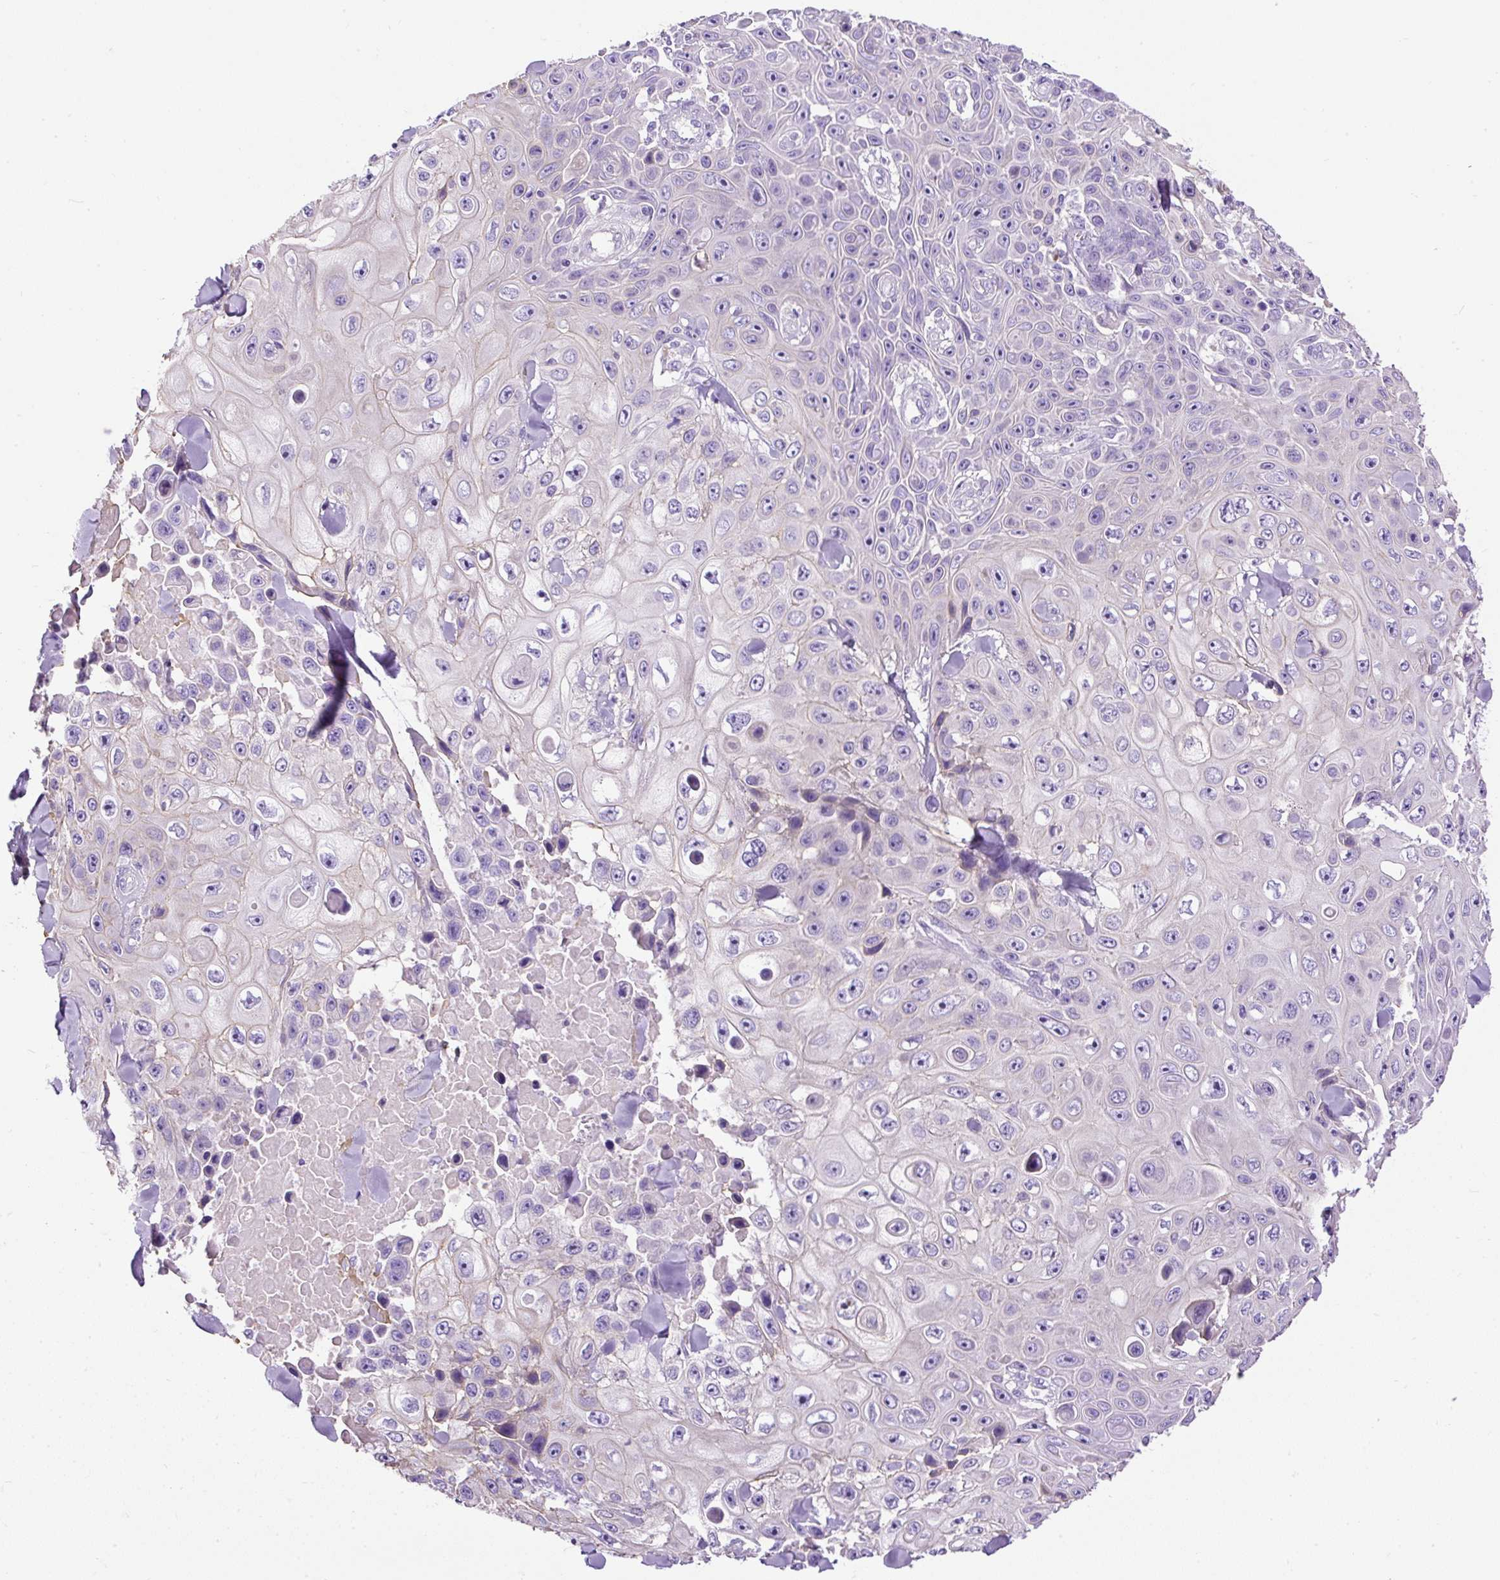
{"staining": {"intensity": "negative", "quantity": "none", "location": "none"}, "tissue": "skin cancer", "cell_type": "Tumor cells", "image_type": "cancer", "snomed": [{"axis": "morphology", "description": "Squamous cell carcinoma, NOS"}, {"axis": "topography", "description": "Skin"}], "caption": "The histopathology image exhibits no staining of tumor cells in skin squamous cell carcinoma.", "gene": "PDIA2", "patient": {"sex": "male", "age": 82}}